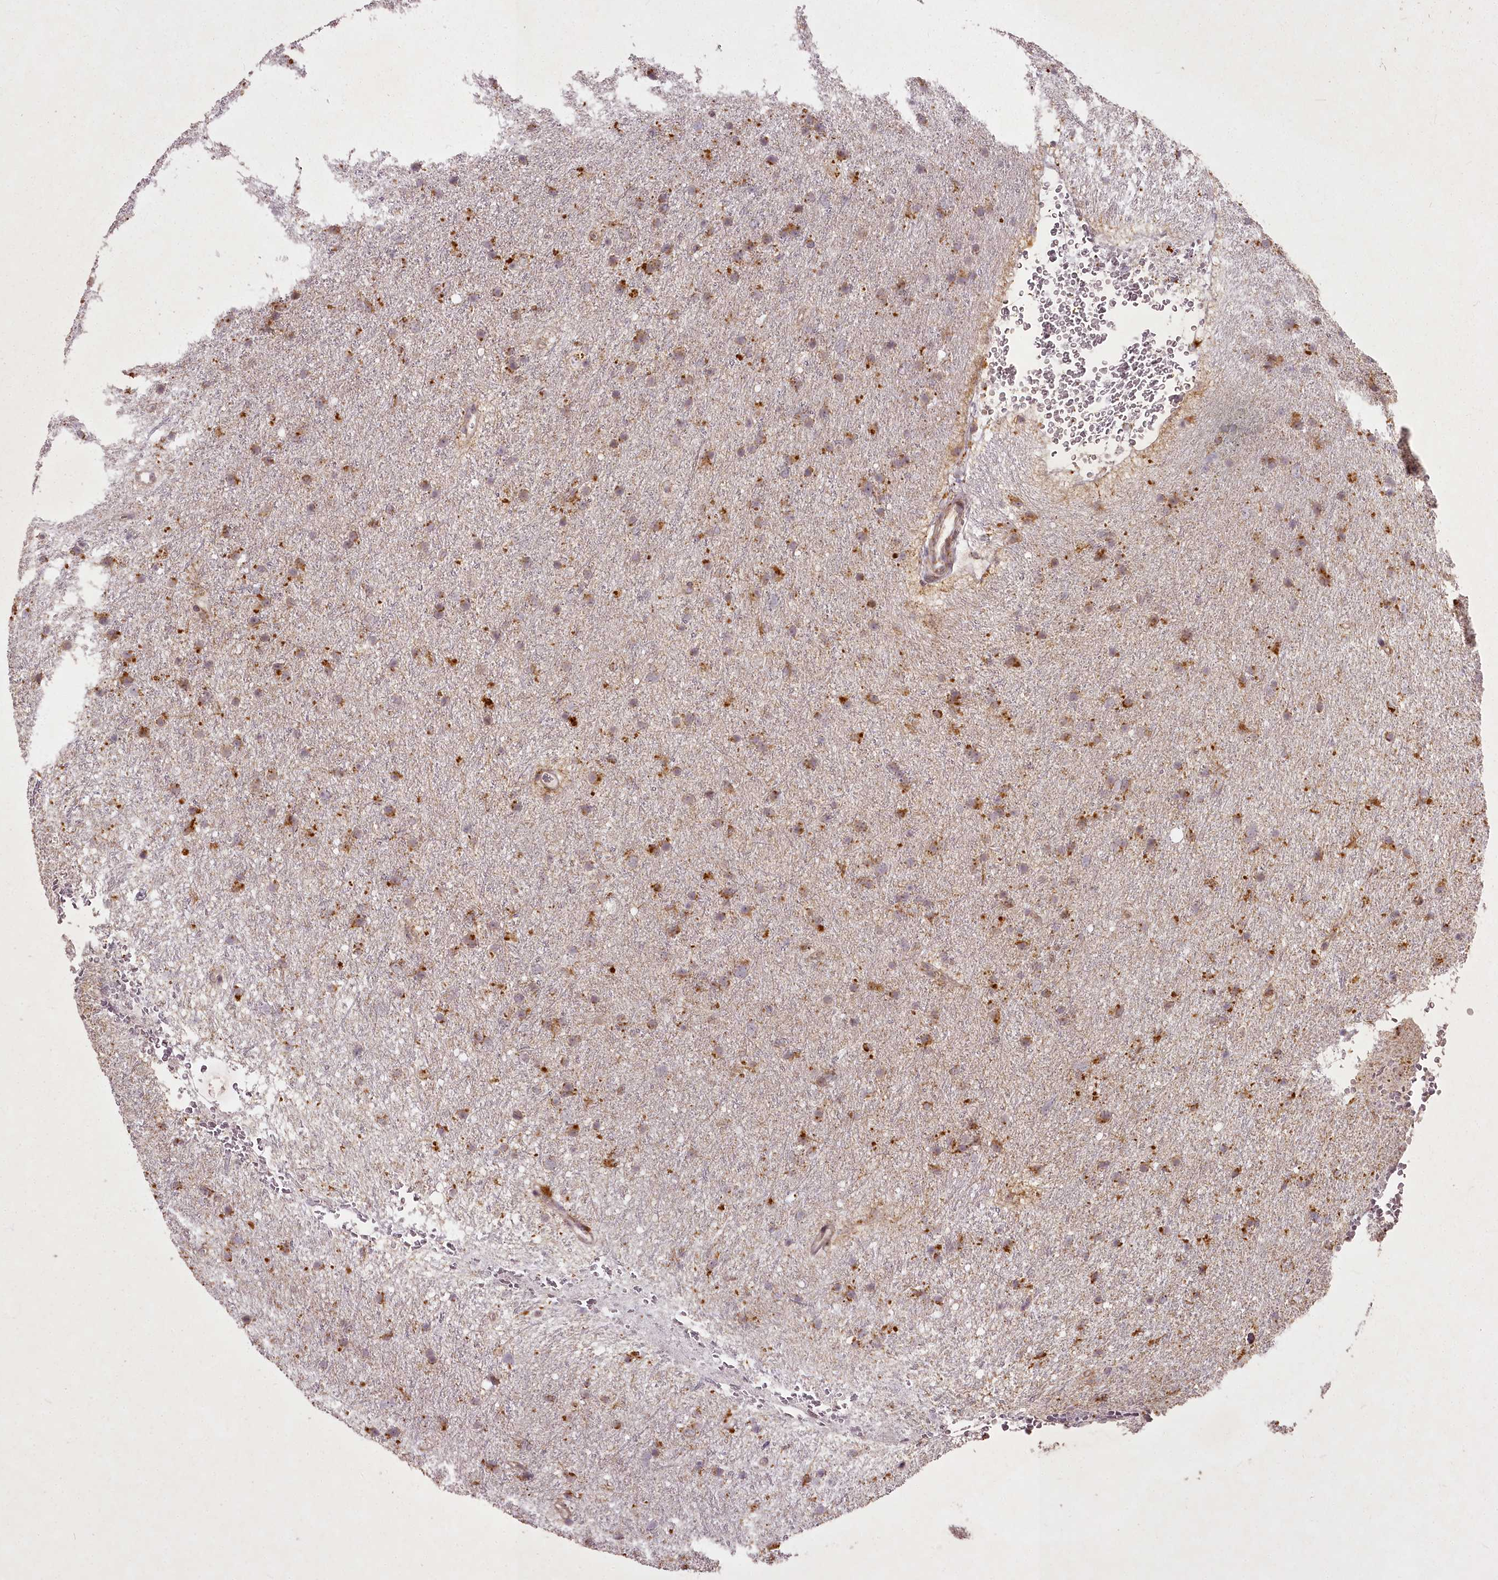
{"staining": {"intensity": "moderate", "quantity": ">75%", "location": "cytoplasmic/membranous"}, "tissue": "glioma", "cell_type": "Tumor cells", "image_type": "cancer", "snomed": [{"axis": "morphology", "description": "Glioma, malignant, Low grade"}, {"axis": "topography", "description": "Cerebral cortex"}], "caption": "Malignant low-grade glioma tissue exhibits moderate cytoplasmic/membranous staining in about >75% of tumor cells, visualized by immunohistochemistry. (brown staining indicates protein expression, while blue staining denotes nuclei).", "gene": "CHCHD2", "patient": {"sex": "female", "age": 39}}